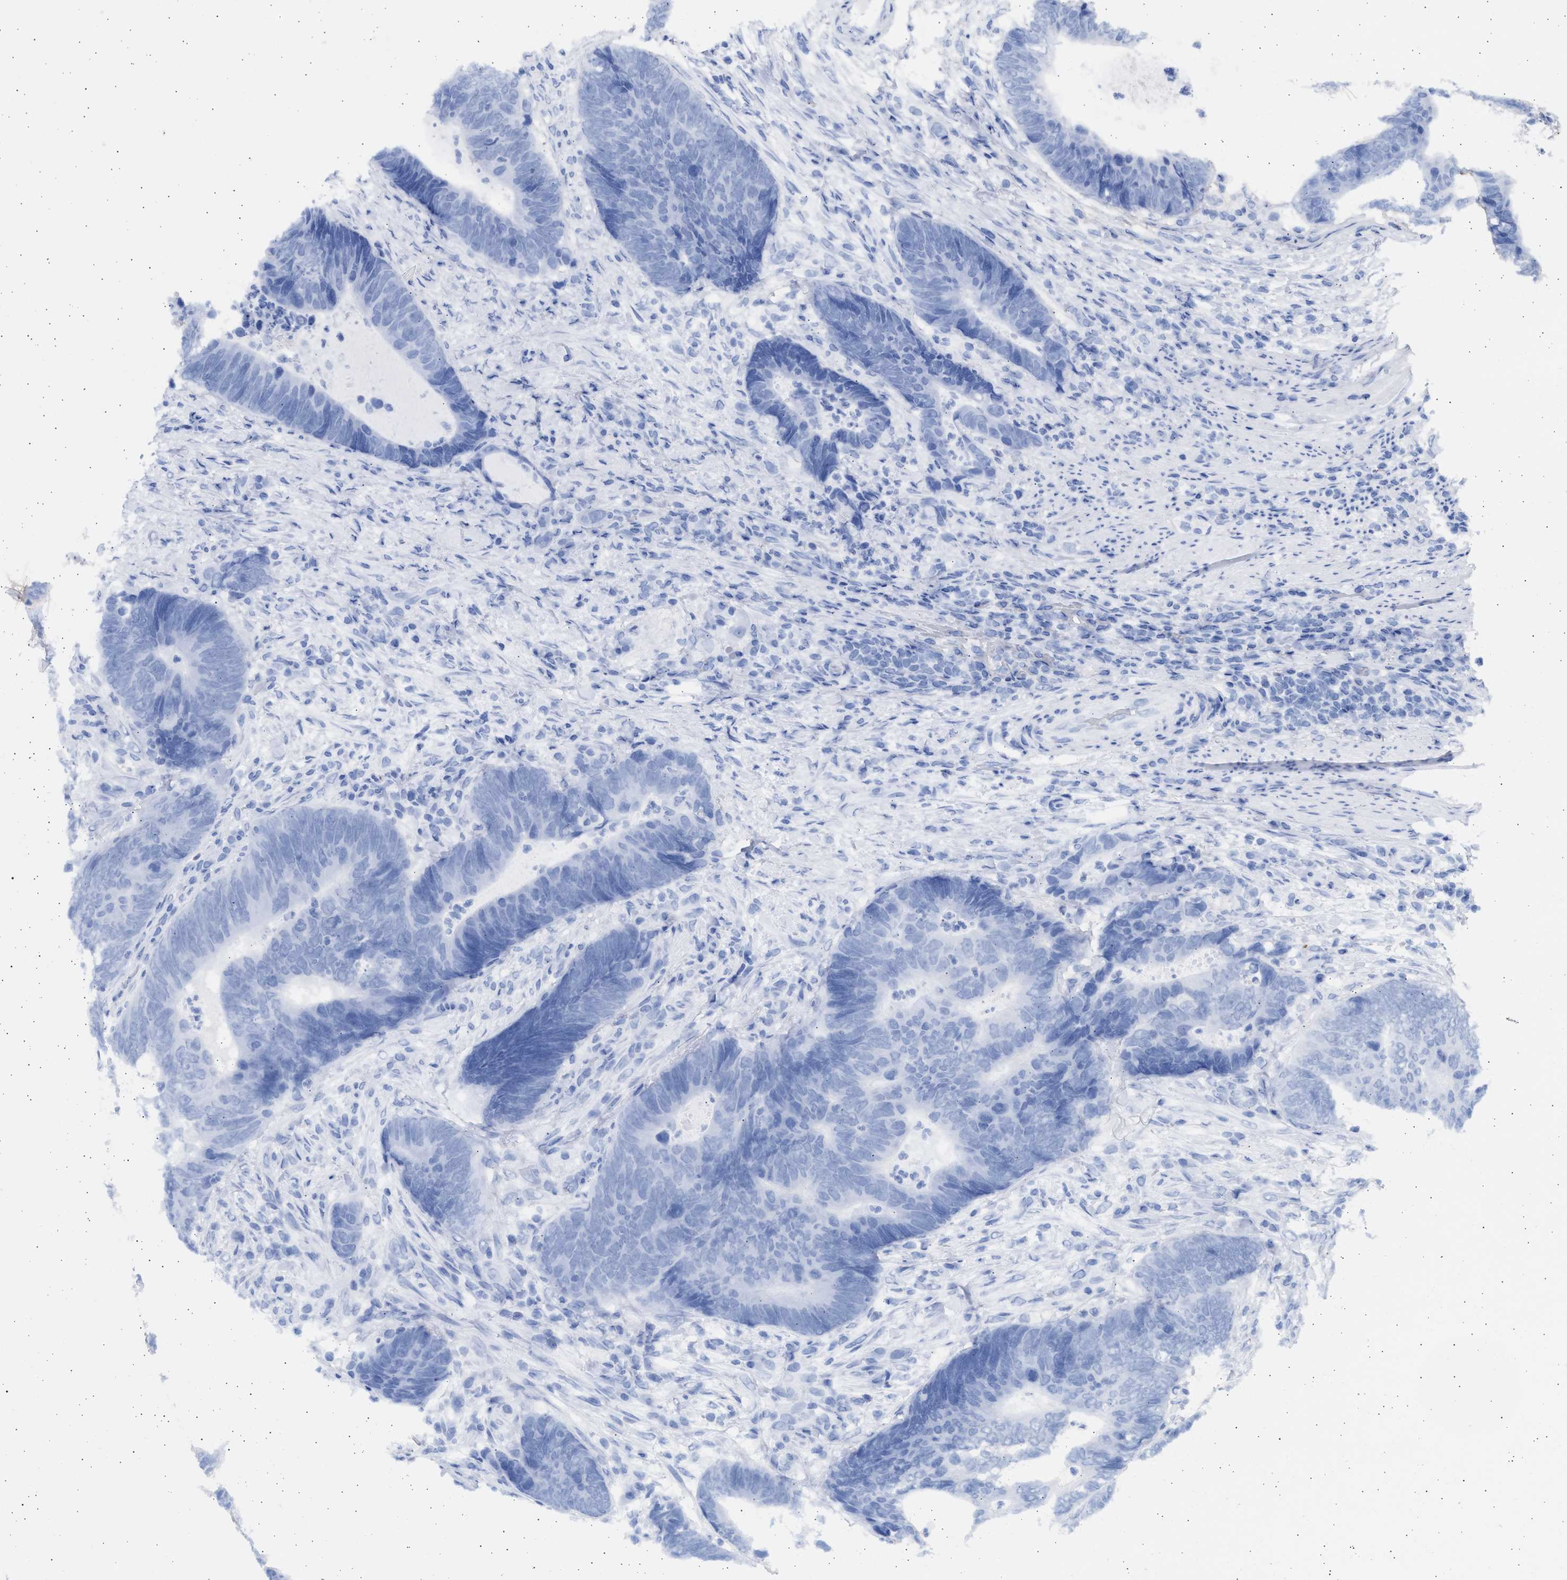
{"staining": {"intensity": "negative", "quantity": "none", "location": "none"}, "tissue": "colorectal cancer", "cell_type": "Tumor cells", "image_type": "cancer", "snomed": [{"axis": "morphology", "description": "Adenocarcinoma, NOS"}, {"axis": "topography", "description": "Colon"}], "caption": "This is an IHC photomicrograph of human colorectal cancer. There is no staining in tumor cells.", "gene": "ALDOC", "patient": {"sex": "male", "age": 56}}